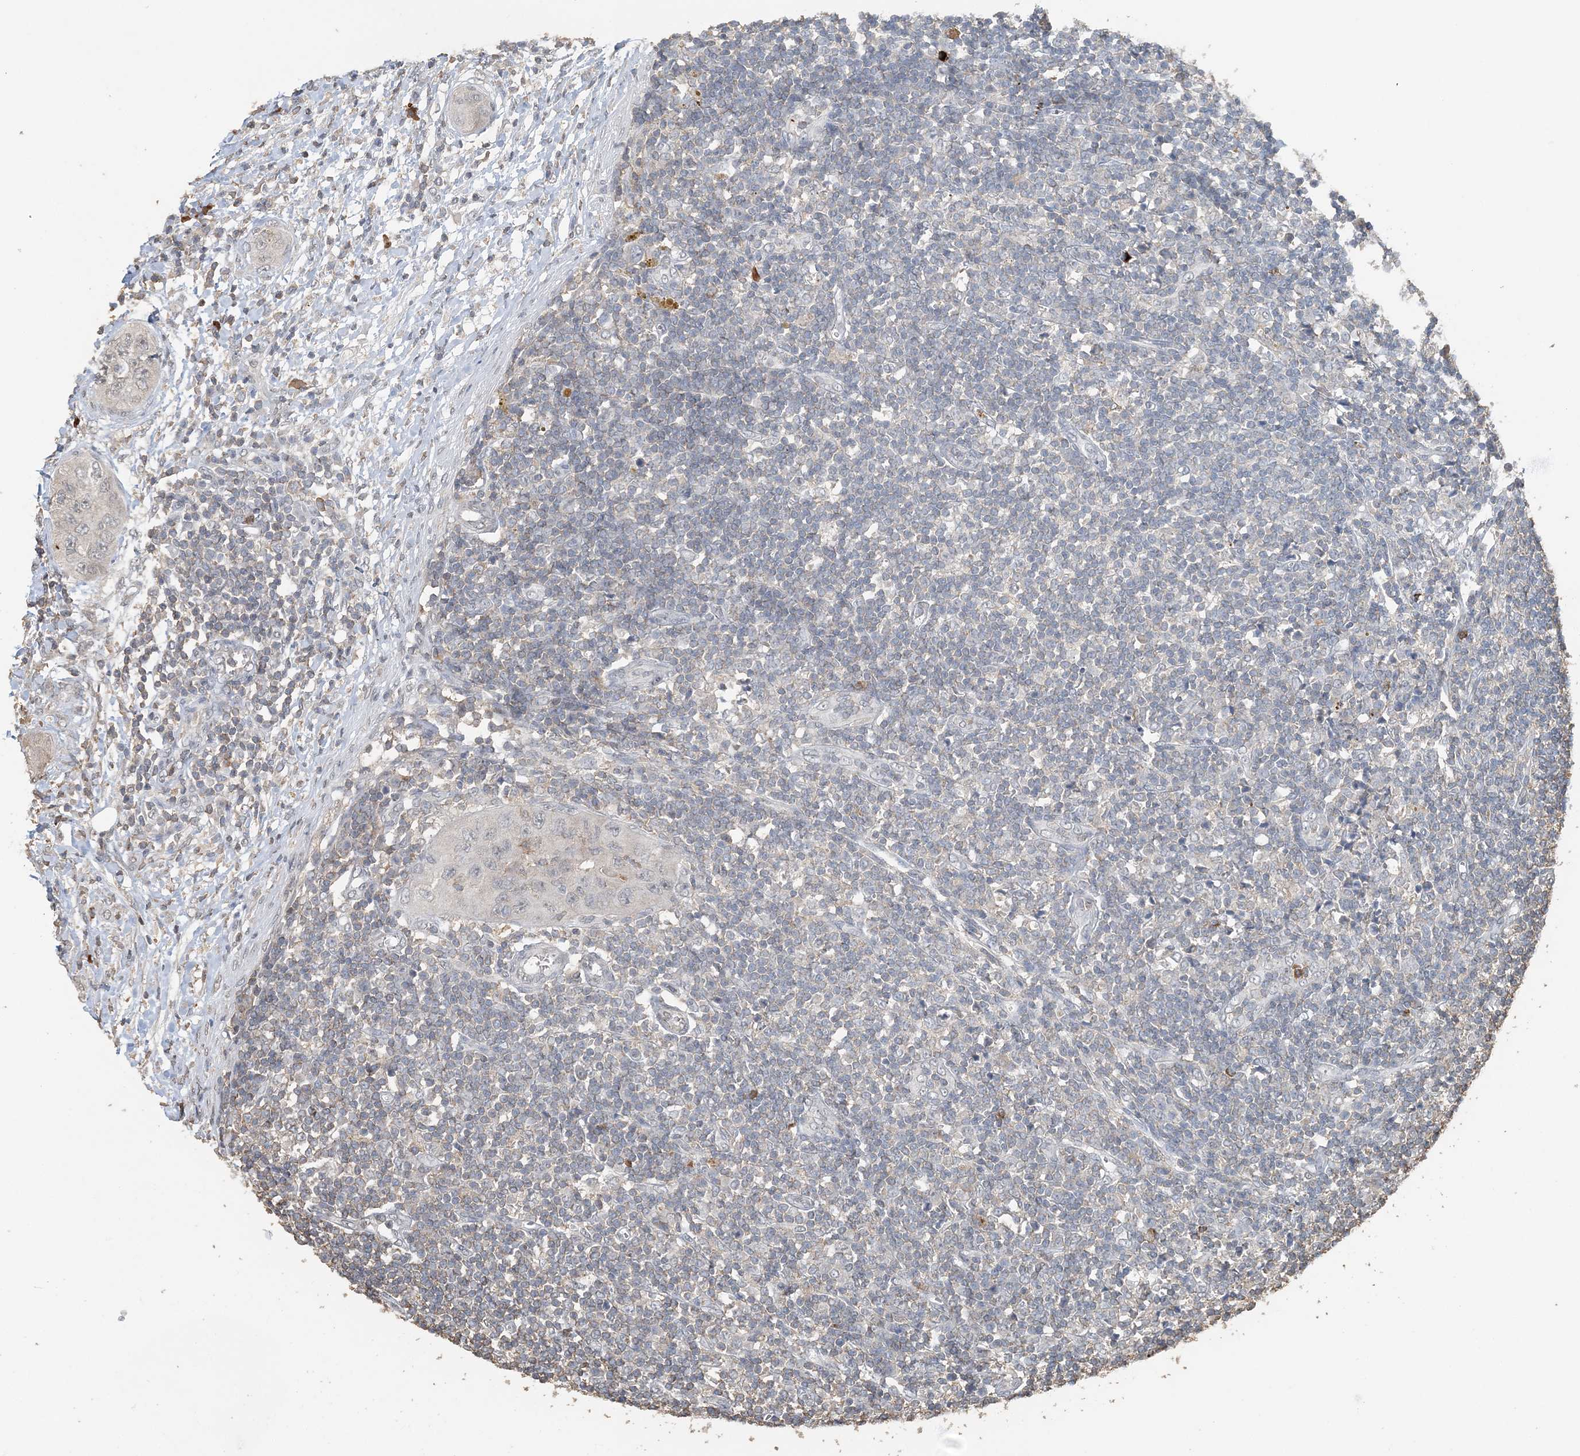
{"staining": {"intensity": "negative", "quantity": "none", "location": "none"}, "tissue": "lymph node", "cell_type": "Germinal center cells", "image_type": "normal", "snomed": [{"axis": "morphology", "description": "Normal tissue, NOS"}, {"axis": "morphology", "description": "Squamous cell carcinoma, metastatic, NOS"}, {"axis": "topography", "description": "Lymph node"}], "caption": "Germinal center cells show no significant protein positivity in normal lymph node.", "gene": "FAM110A", "patient": {"sex": "male", "age": 73}}